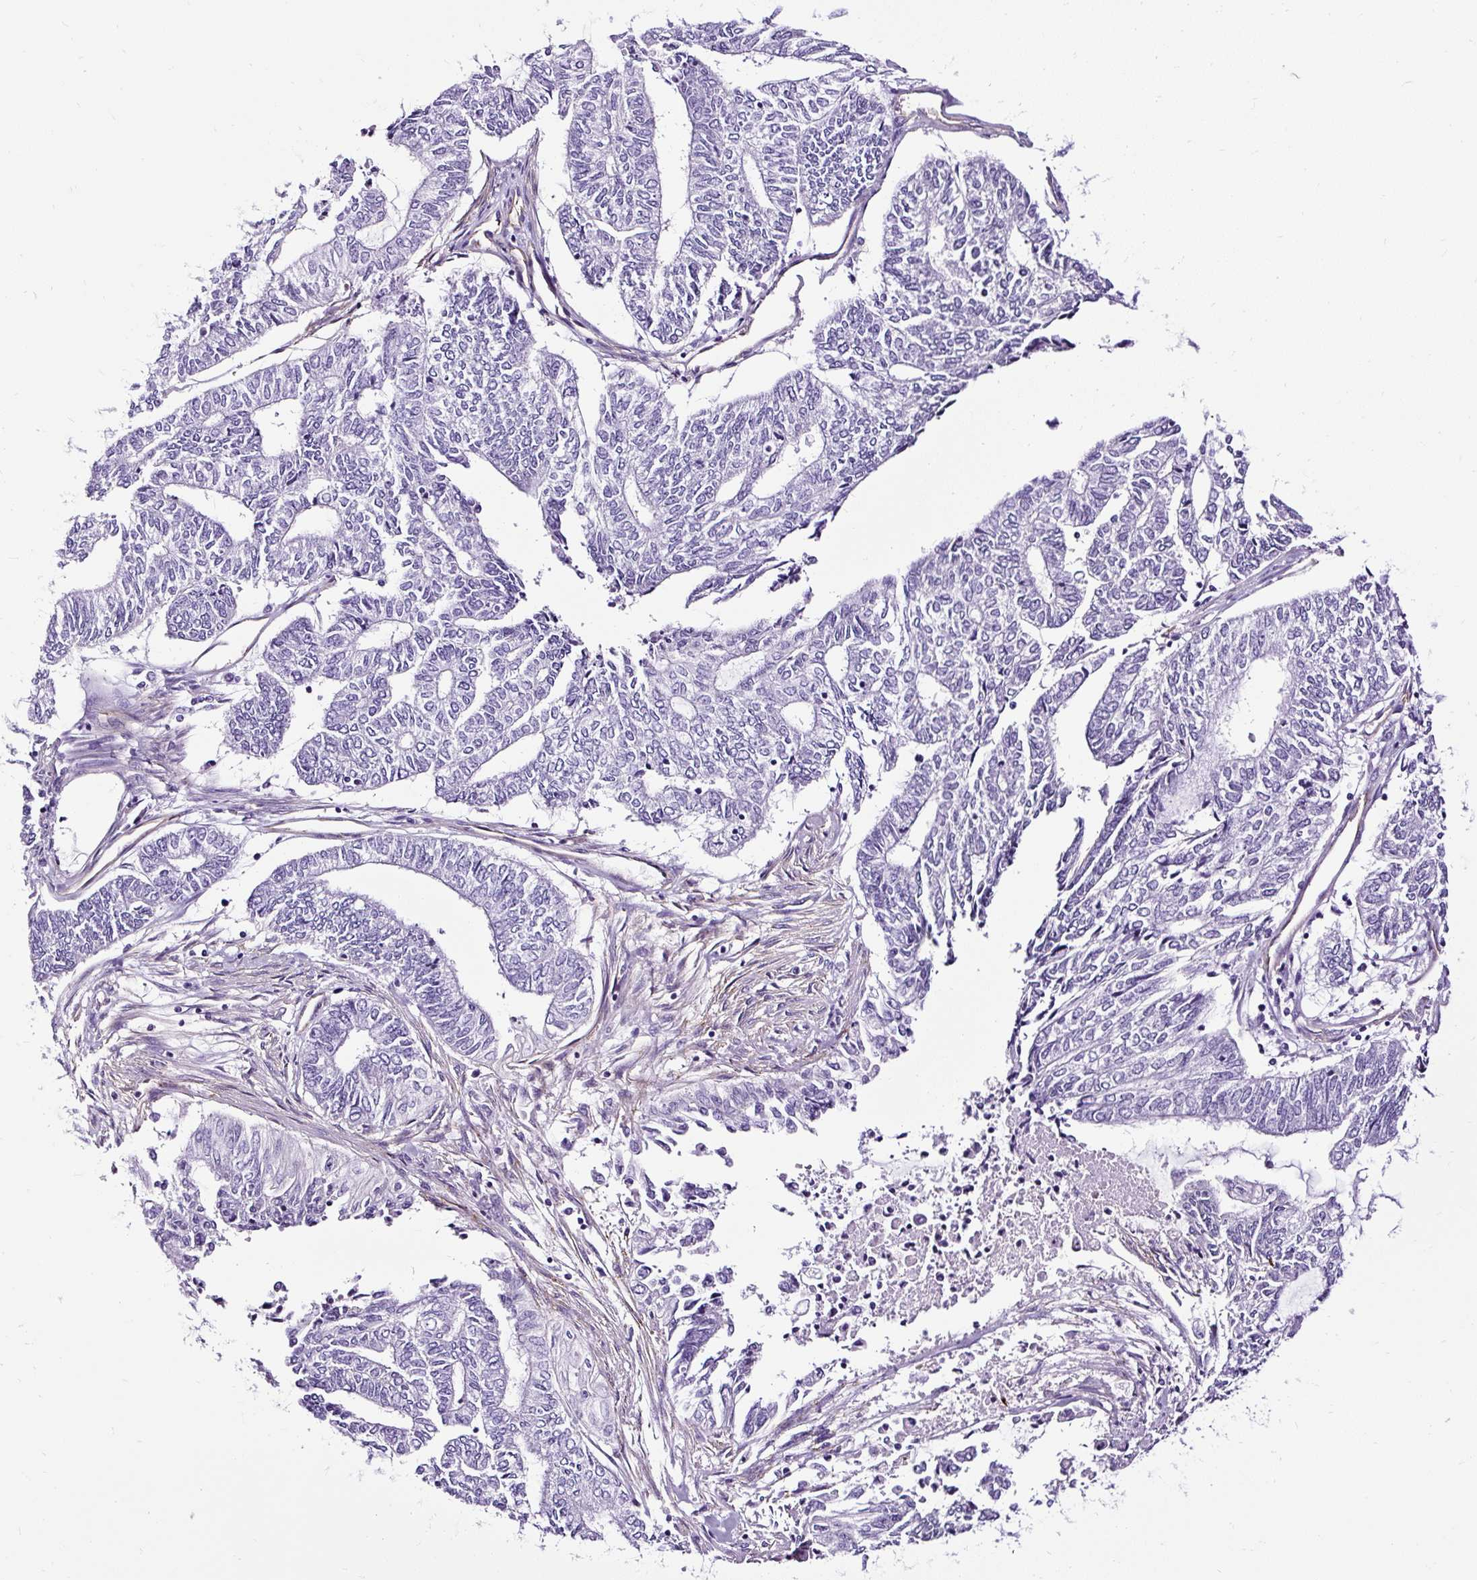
{"staining": {"intensity": "negative", "quantity": "none", "location": "none"}, "tissue": "endometrial cancer", "cell_type": "Tumor cells", "image_type": "cancer", "snomed": [{"axis": "morphology", "description": "Adenocarcinoma, NOS"}, {"axis": "topography", "description": "Uterus"}, {"axis": "topography", "description": "Endometrium"}], "caption": "This is an immunohistochemistry histopathology image of human endometrial cancer (adenocarcinoma). There is no staining in tumor cells.", "gene": "SLC7A8", "patient": {"sex": "female", "age": 70}}